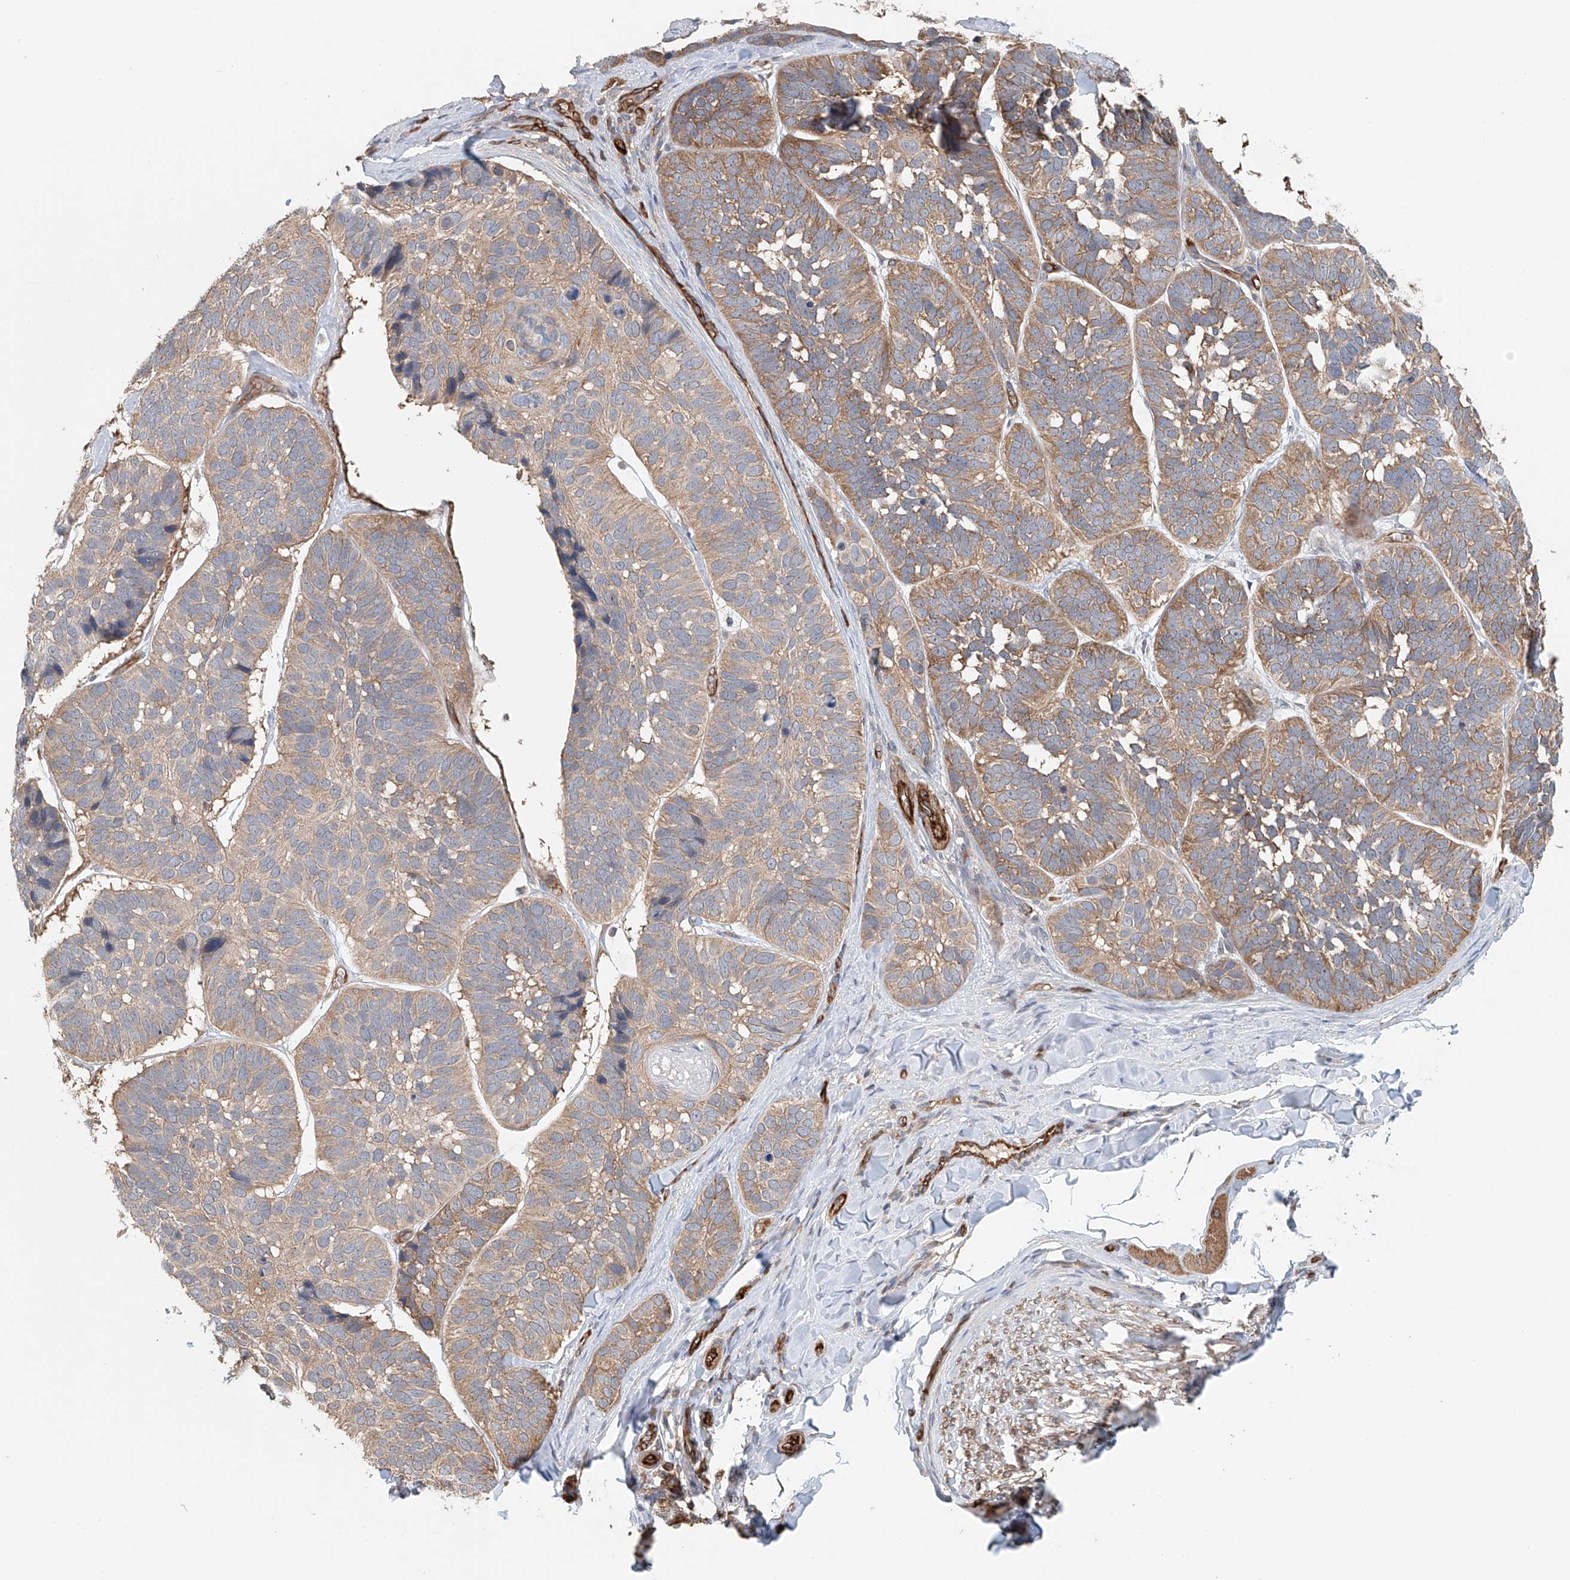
{"staining": {"intensity": "moderate", "quantity": "25%-75%", "location": "cytoplasmic/membranous"}, "tissue": "skin cancer", "cell_type": "Tumor cells", "image_type": "cancer", "snomed": [{"axis": "morphology", "description": "Basal cell carcinoma"}, {"axis": "topography", "description": "Skin"}], "caption": "Protein analysis of basal cell carcinoma (skin) tissue shows moderate cytoplasmic/membranous expression in about 25%-75% of tumor cells.", "gene": "FRYL", "patient": {"sex": "male", "age": 62}}